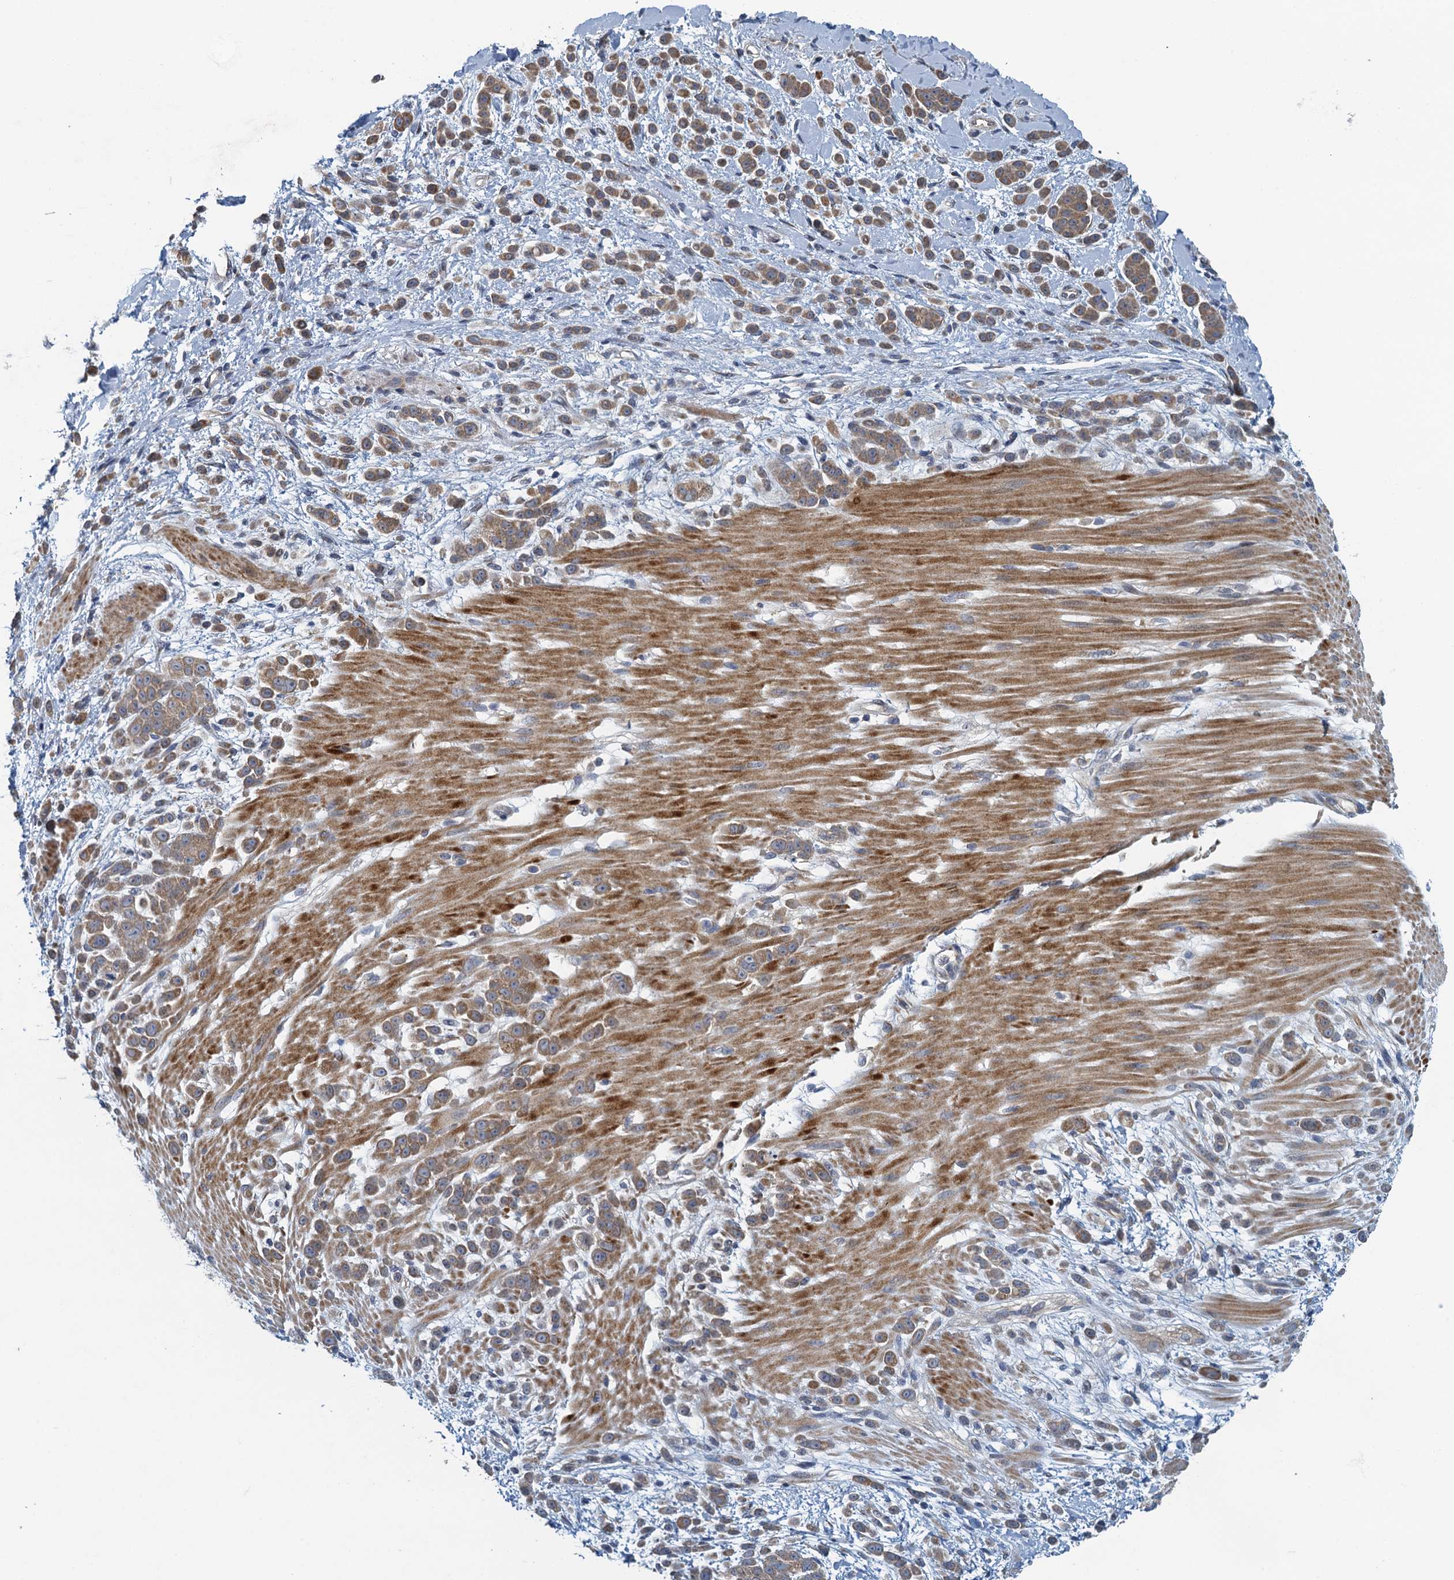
{"staining": {"intensity": "moderate", "quantity": ">75%", "location": "cytoplasmic/membranous"}, "tissue": "pancreatic cancer", "cell_type": "Tumor cells", "image_type": "cancer", "snomed": [{"axis": "morphology", "description": "Normal tissue, NOS"}, {"axis": "morphology", "description": "Adenocarcinoma, NOS"}, {"axis": "topography", "description": "Pancreas"}], "caption": "Brown immunohistochemical staining in pancreatic cancer (adenocarcinoma) shows moderate cytoplasmic/membranous staining in about >75% of tumor cells.", "gene": "ALG2", "patient": {"sex": "female", "age": 64}}